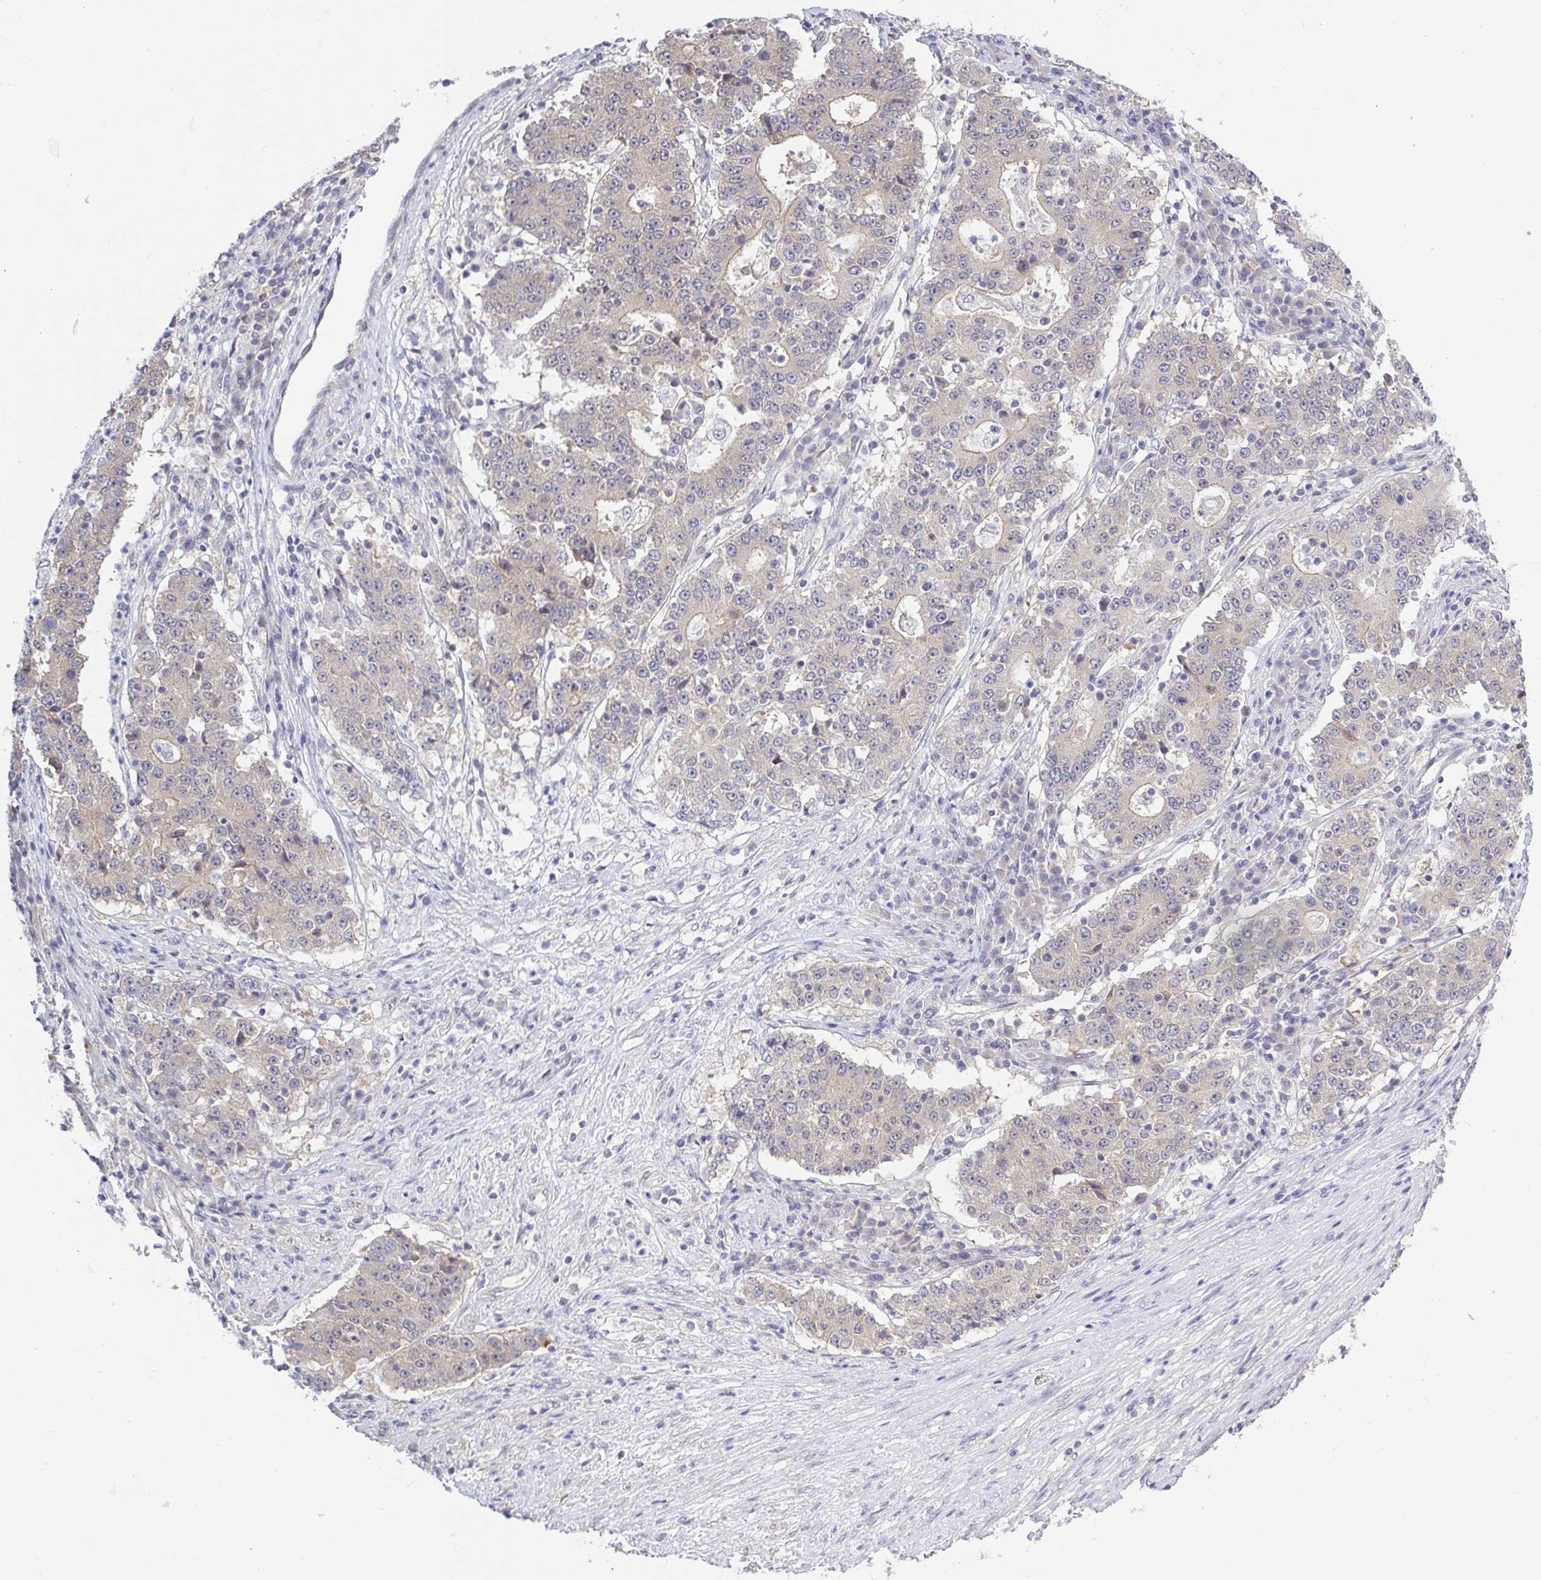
{"staining": {"intensity": "weak", "quantity": "<25%", "location": "cytoplasmic/membranous"}, "tissue": "stomach cancer", "cell_type": "Tumor cells", "image_type": "cancer", "snomed": [{"axis": "morphology", "description": "Adenocarcinoma, NOS"}, {"axis": "topography", "description": "Stomach"}], "caption": "Immunohistochemistry photomicrograph of stomach cancer stained for a protein (brown), which exhibits no expression in tumor cells.", "gene": "HYPK", "patient": {"sex": "male", "age": 59}}